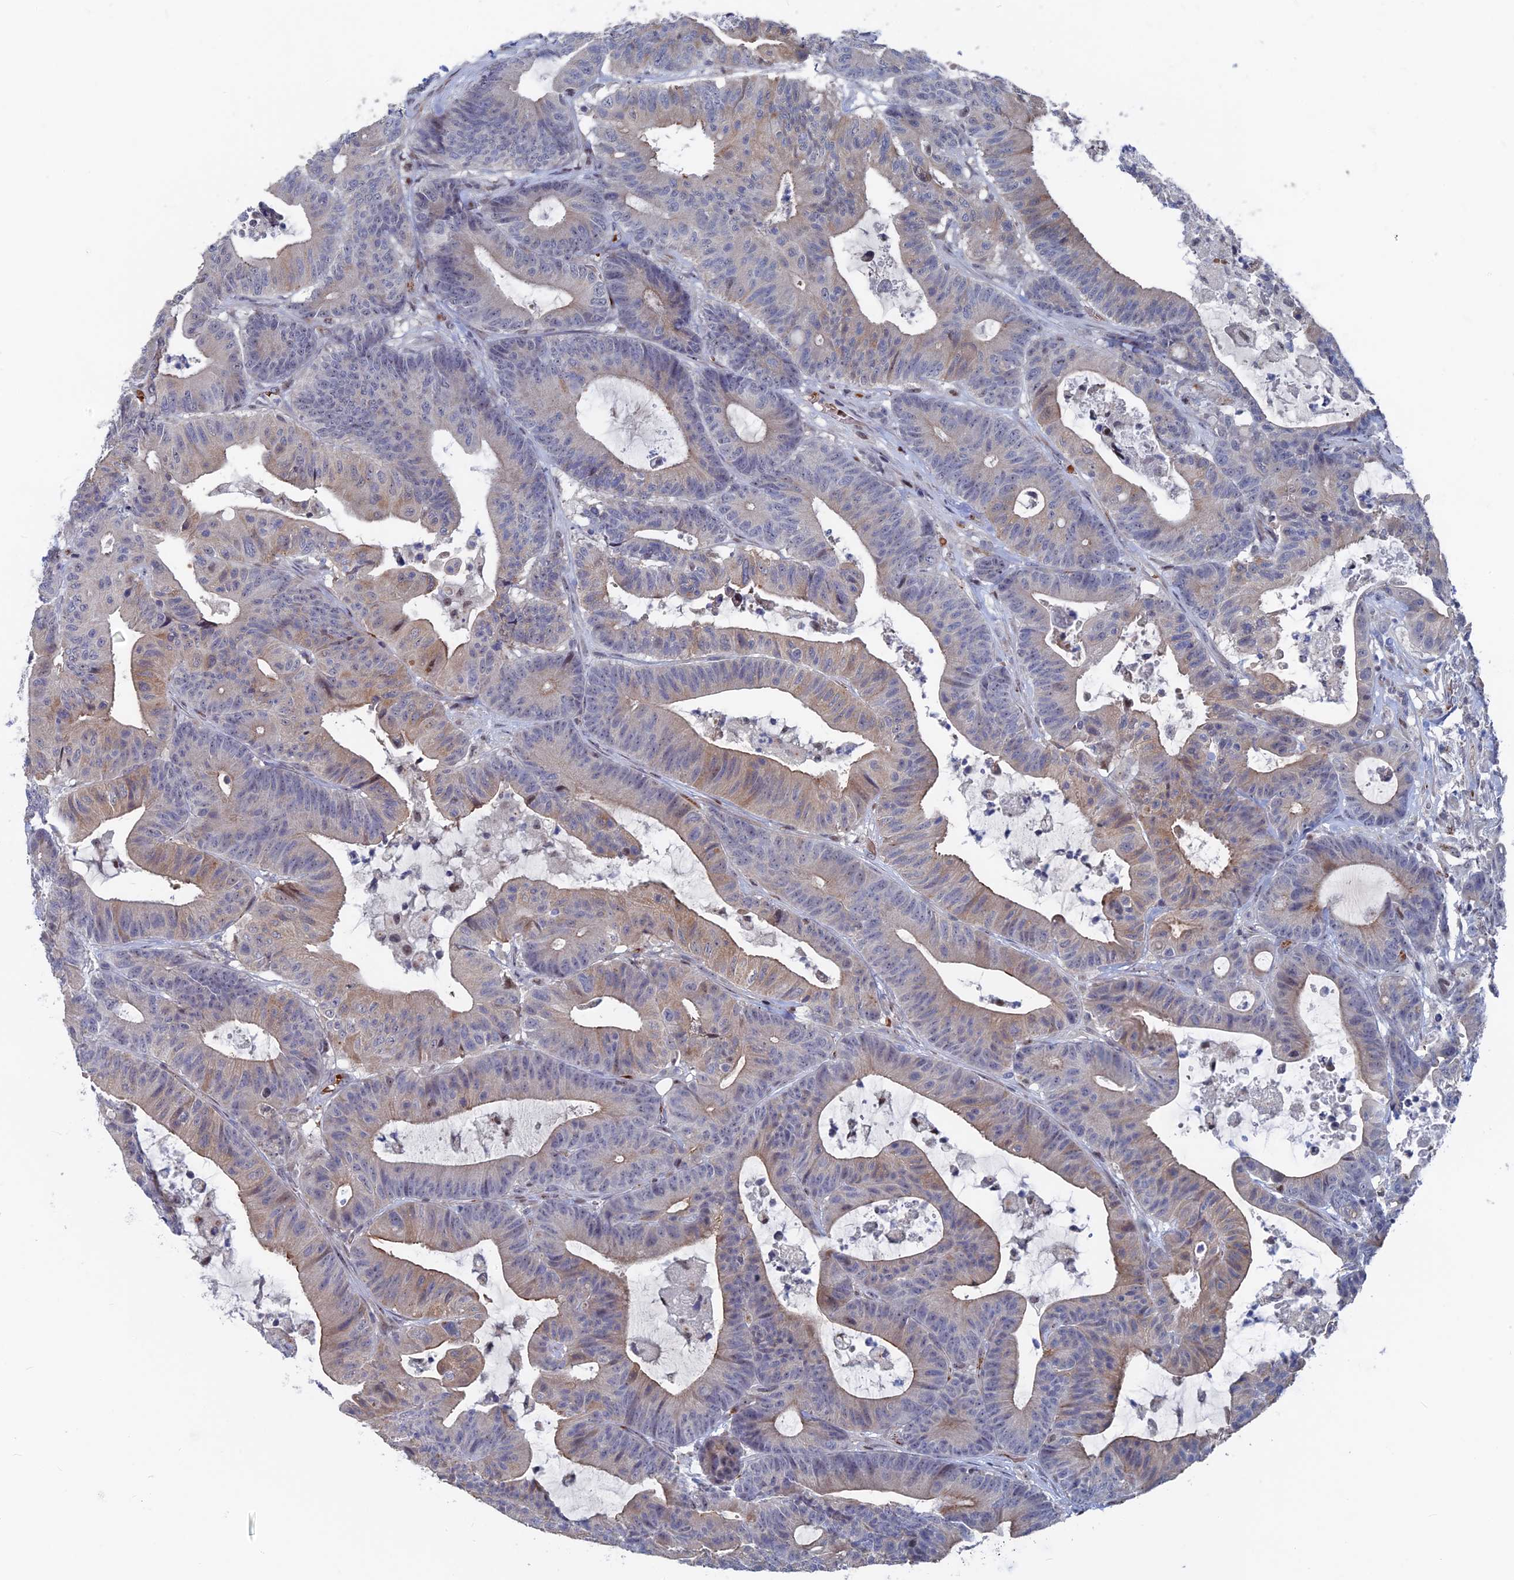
{"staining": {"intensity": "weak", "quantity": "25%-75%", "location": "cytoplasmic/membranous"}, "tissue": "colorectal cancer", "cell_type": "Tumor cells", "image_type": "cancer", "snomed": [{"axis": "morphology", "description": "Adenocarcinoma, NOS"}, {"axis": "topography", "description": "Colon"}], "caption": "Colorectal cancer (adenocarcinoma) stained with DAB immunohistochemistry shows low levels of weak cytoplasmic/membranous positivity in approximately 25%-75% of tumor cells.", "gene": "SH3D21", "patient": {"sex": "female", "age": 84}}